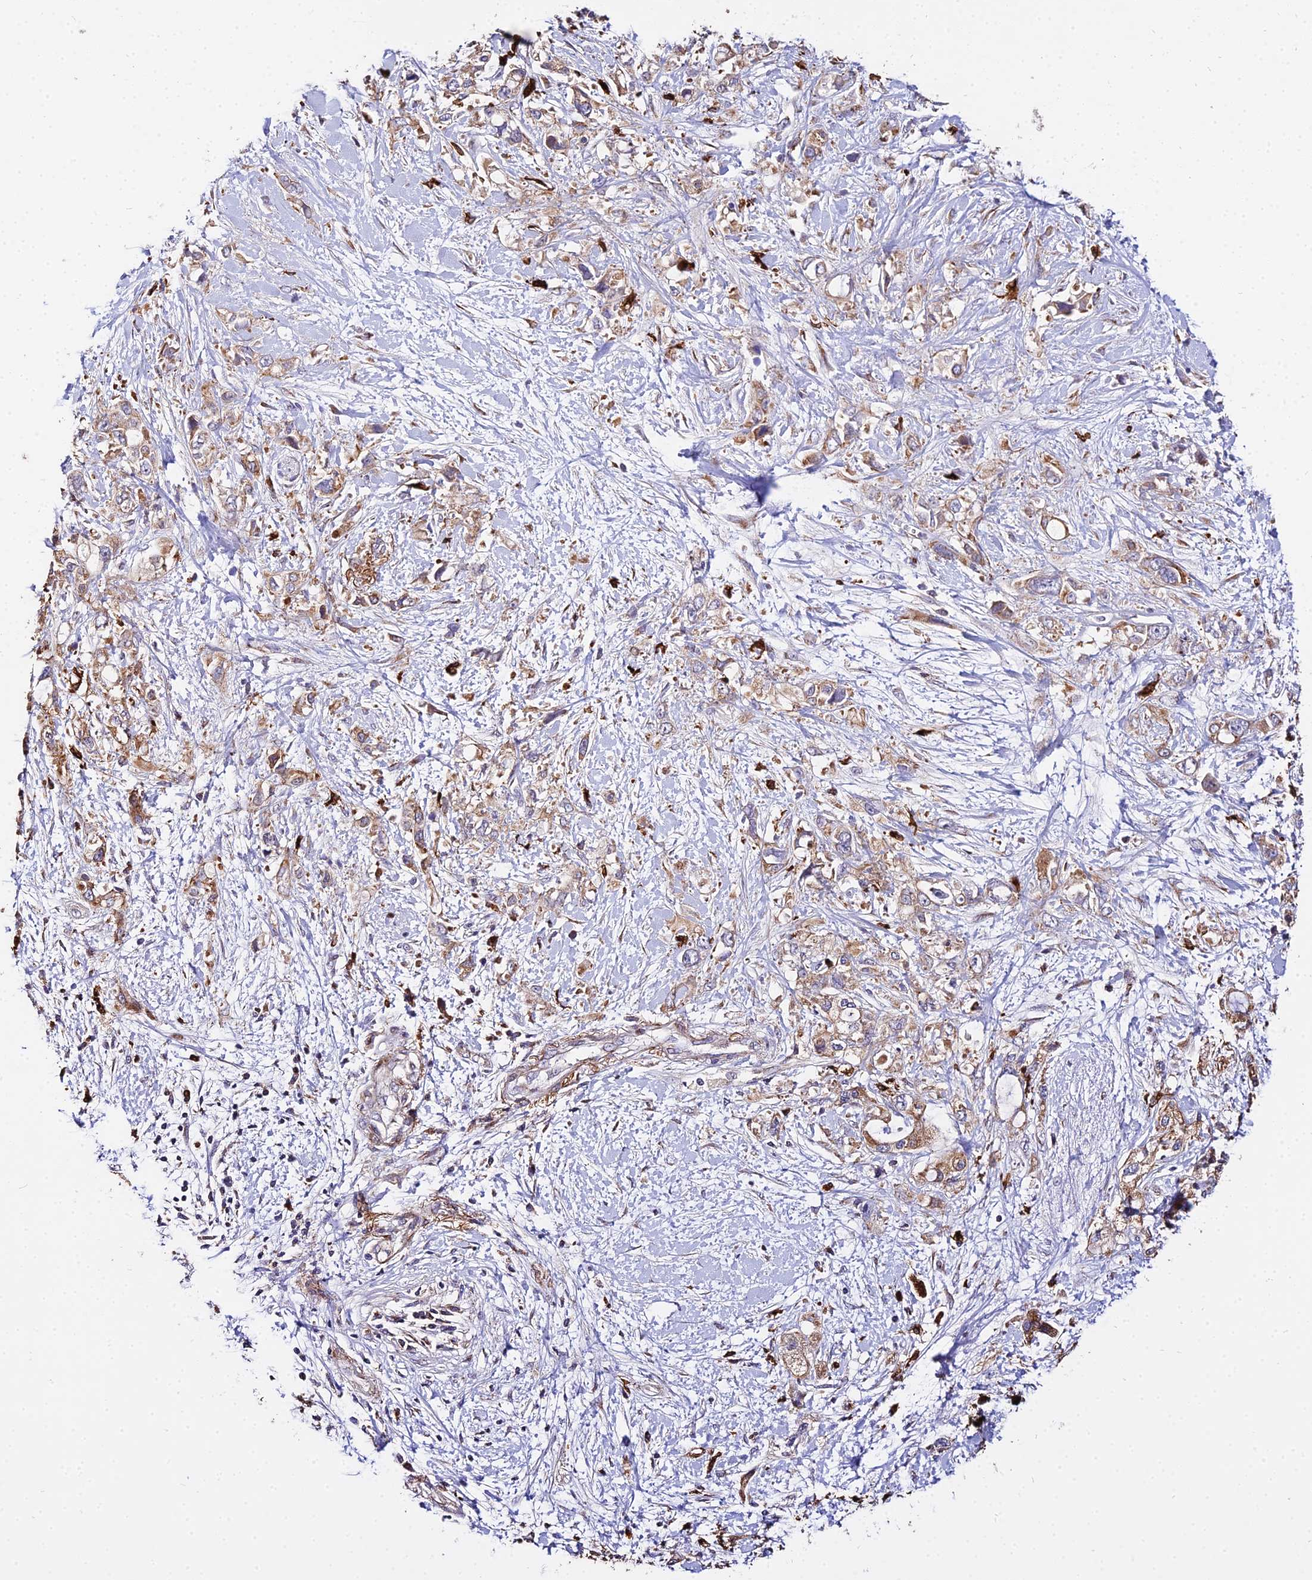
{"staining": {"intensity": "moderate", "quantity": ">75%", "location": "cytoplasmic/membranous"}, "tissue": "pancreatic cancer", "cell_type": "Tumor cells", "image_type": "cancer", "snomed": [{"axis": "morphology", "description": "Adenocarcinoma, NOS"}, {"axis": "topography", "description": "Pancreas"}], "caption": "Moderate cytoplasmic/membranous expression for a protein is present in about >75% of tumor cells of pancreatic cancer using IHC.", "gene": "PEX19", "patient": {"sex": "female", "age": 56}}